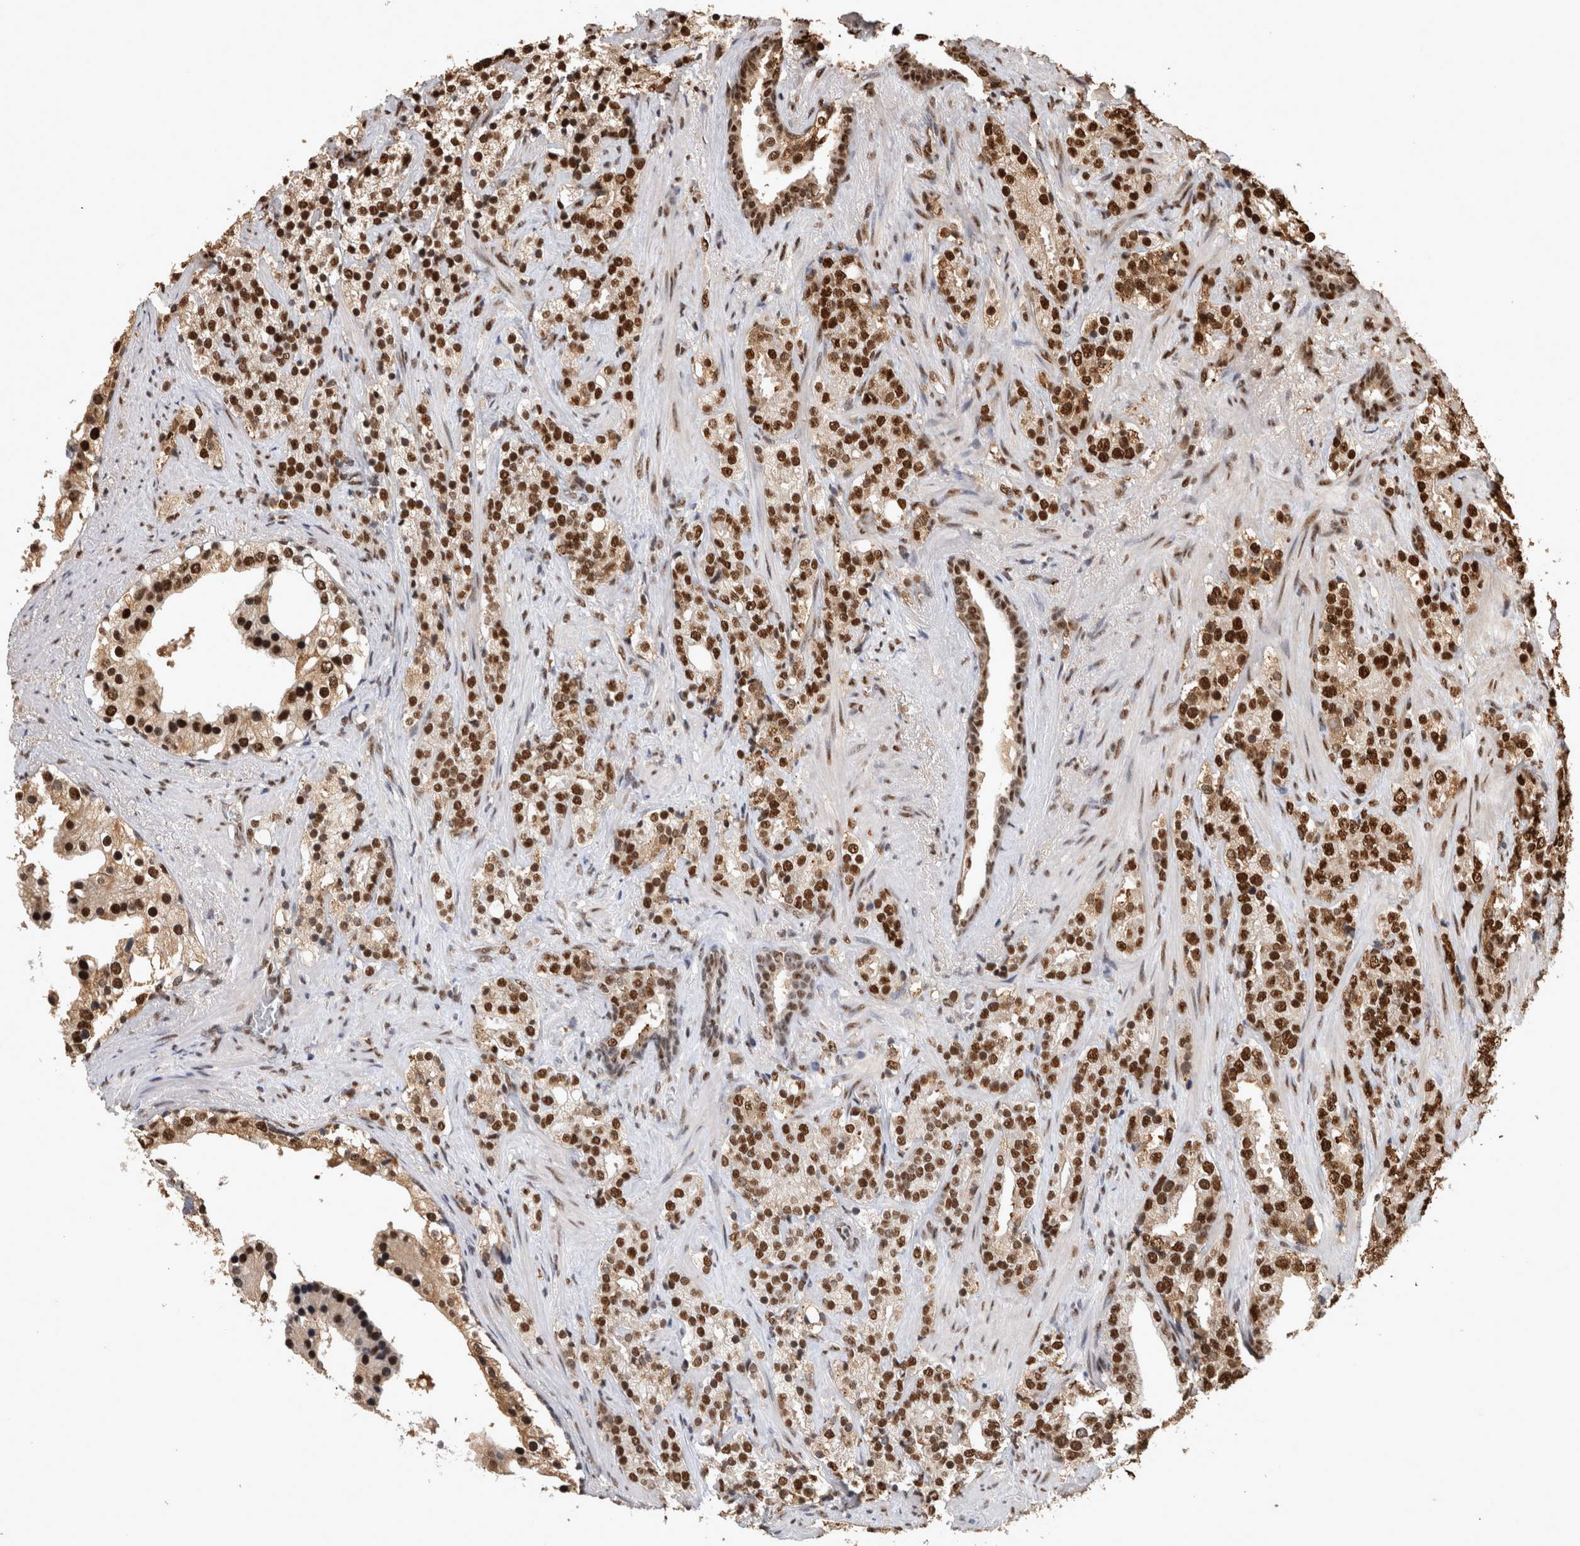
{"staining": {"intensity": "strong", "quantity": ">75%", "location": "nuclear"}, "tissue": "prostate cancer", "cell_type": "Tumor cells", "image_type": "cancer", "snomed": [{"axis": "morphology", "description": "Adenocarcinoma, High grade"}, {"axis": "topography", "description": "Prostate"}], "caption": "Tumor cells exhibit high levels of strong nuclear positivity in approximately >75% of cells in human adenocarcinoma (high-grade) (prostate).", "gene": "RAD50", "patient": {"sex": "male", "age": 71}}